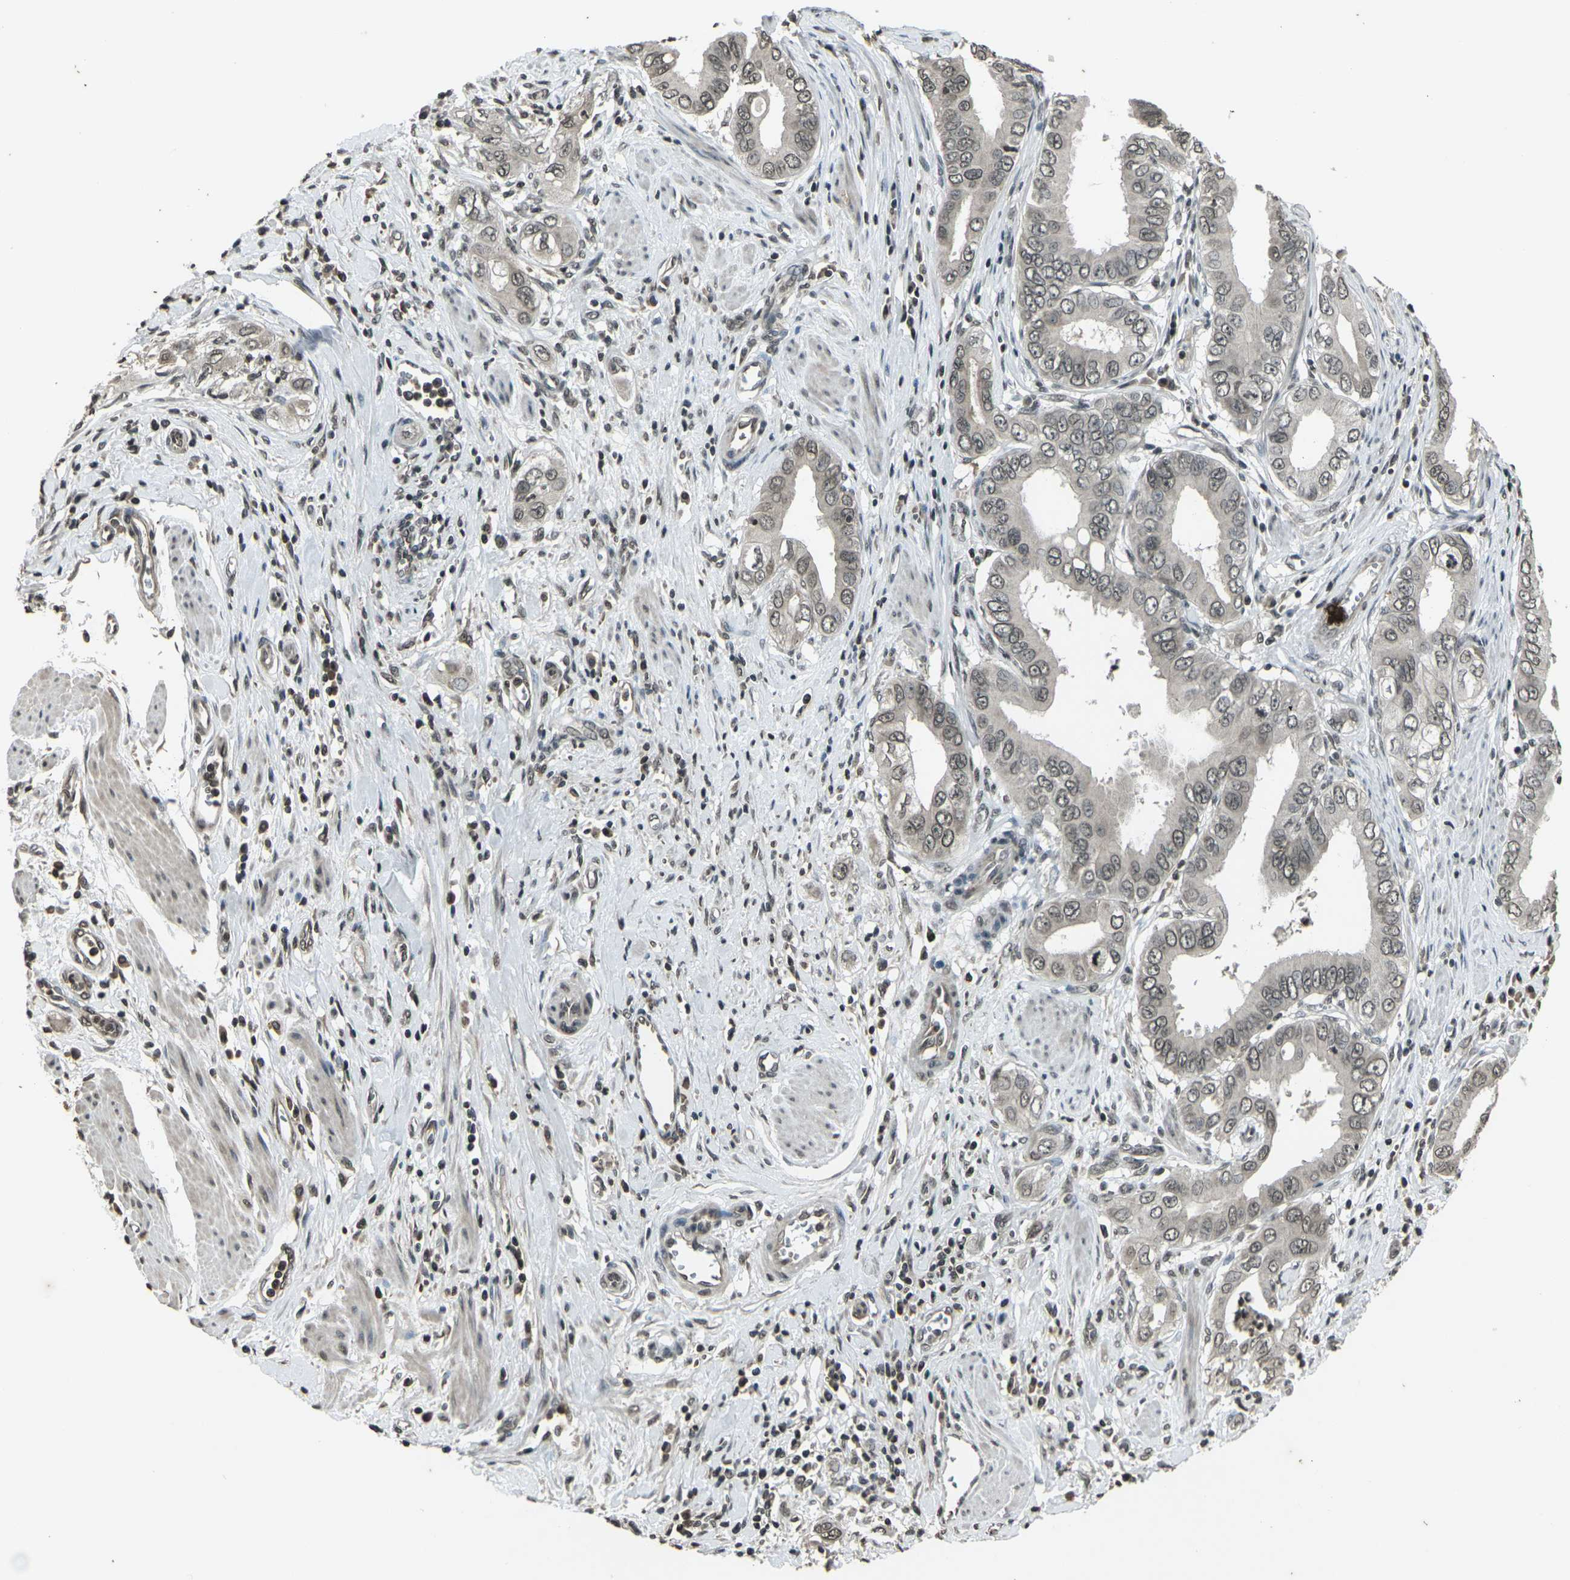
{"staining": {"intensity": "weak", "quantity": ">75%", "location": "nuclear"}, "tissue": "pancreatic cancer", "cell_type": "Tumor cells", "image_type": "cancer", "snomed": [{"axis": "morphology", "description": "Normal tissue, NOS"}, {"axis": "topography", "description": "Lymph node"}], "caption": "Immunohistochemistry (DAB (3,3'-diaminobenzidine)) staining of pancreatic cancer reveals weak nuclear protein expression in about >75% of tumor cells.", "gene": "PRPF8", "patient": {"sex": "male", "age": 50}}